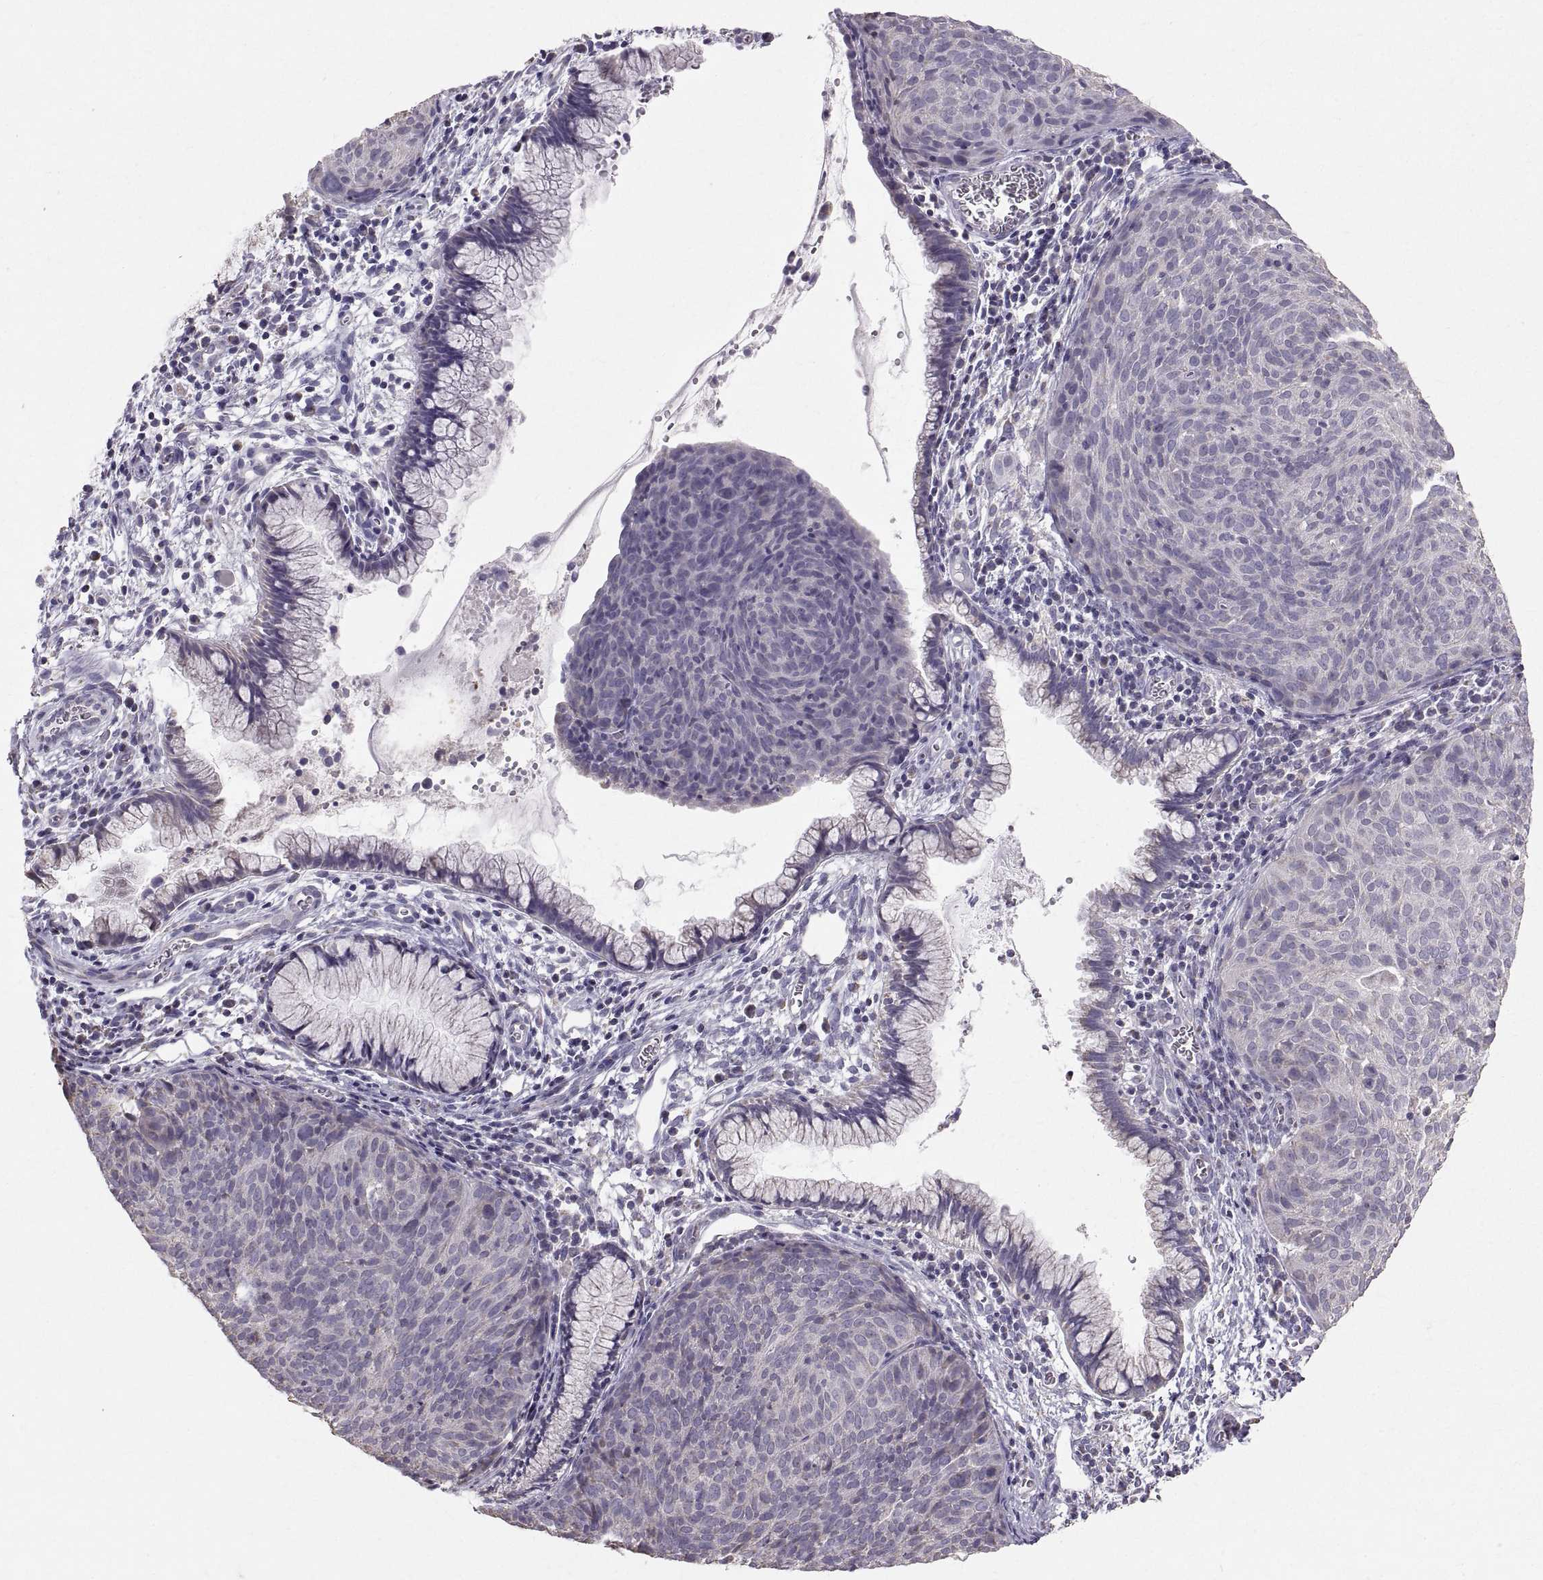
{"staining": {"intensity": "negative", "quantity": "none", "location": "none"}, "tissue": "cervical cancer", "cell_type": "Tumor cells", "image_type": "cancer", "snomed": [{"axis": "morphology", "description": "Squamous cell carcinoma, NOS"}, {"axis": "topography", "description": "Cervix"}], "caption": "Immunohistochemistry photomicrograph of human cervical cancer stained for a protein (brown), which demonstrates no positivity in tumor cells.", "gene": "STMND1", "patient": {"sex": "female", "age": 39}}